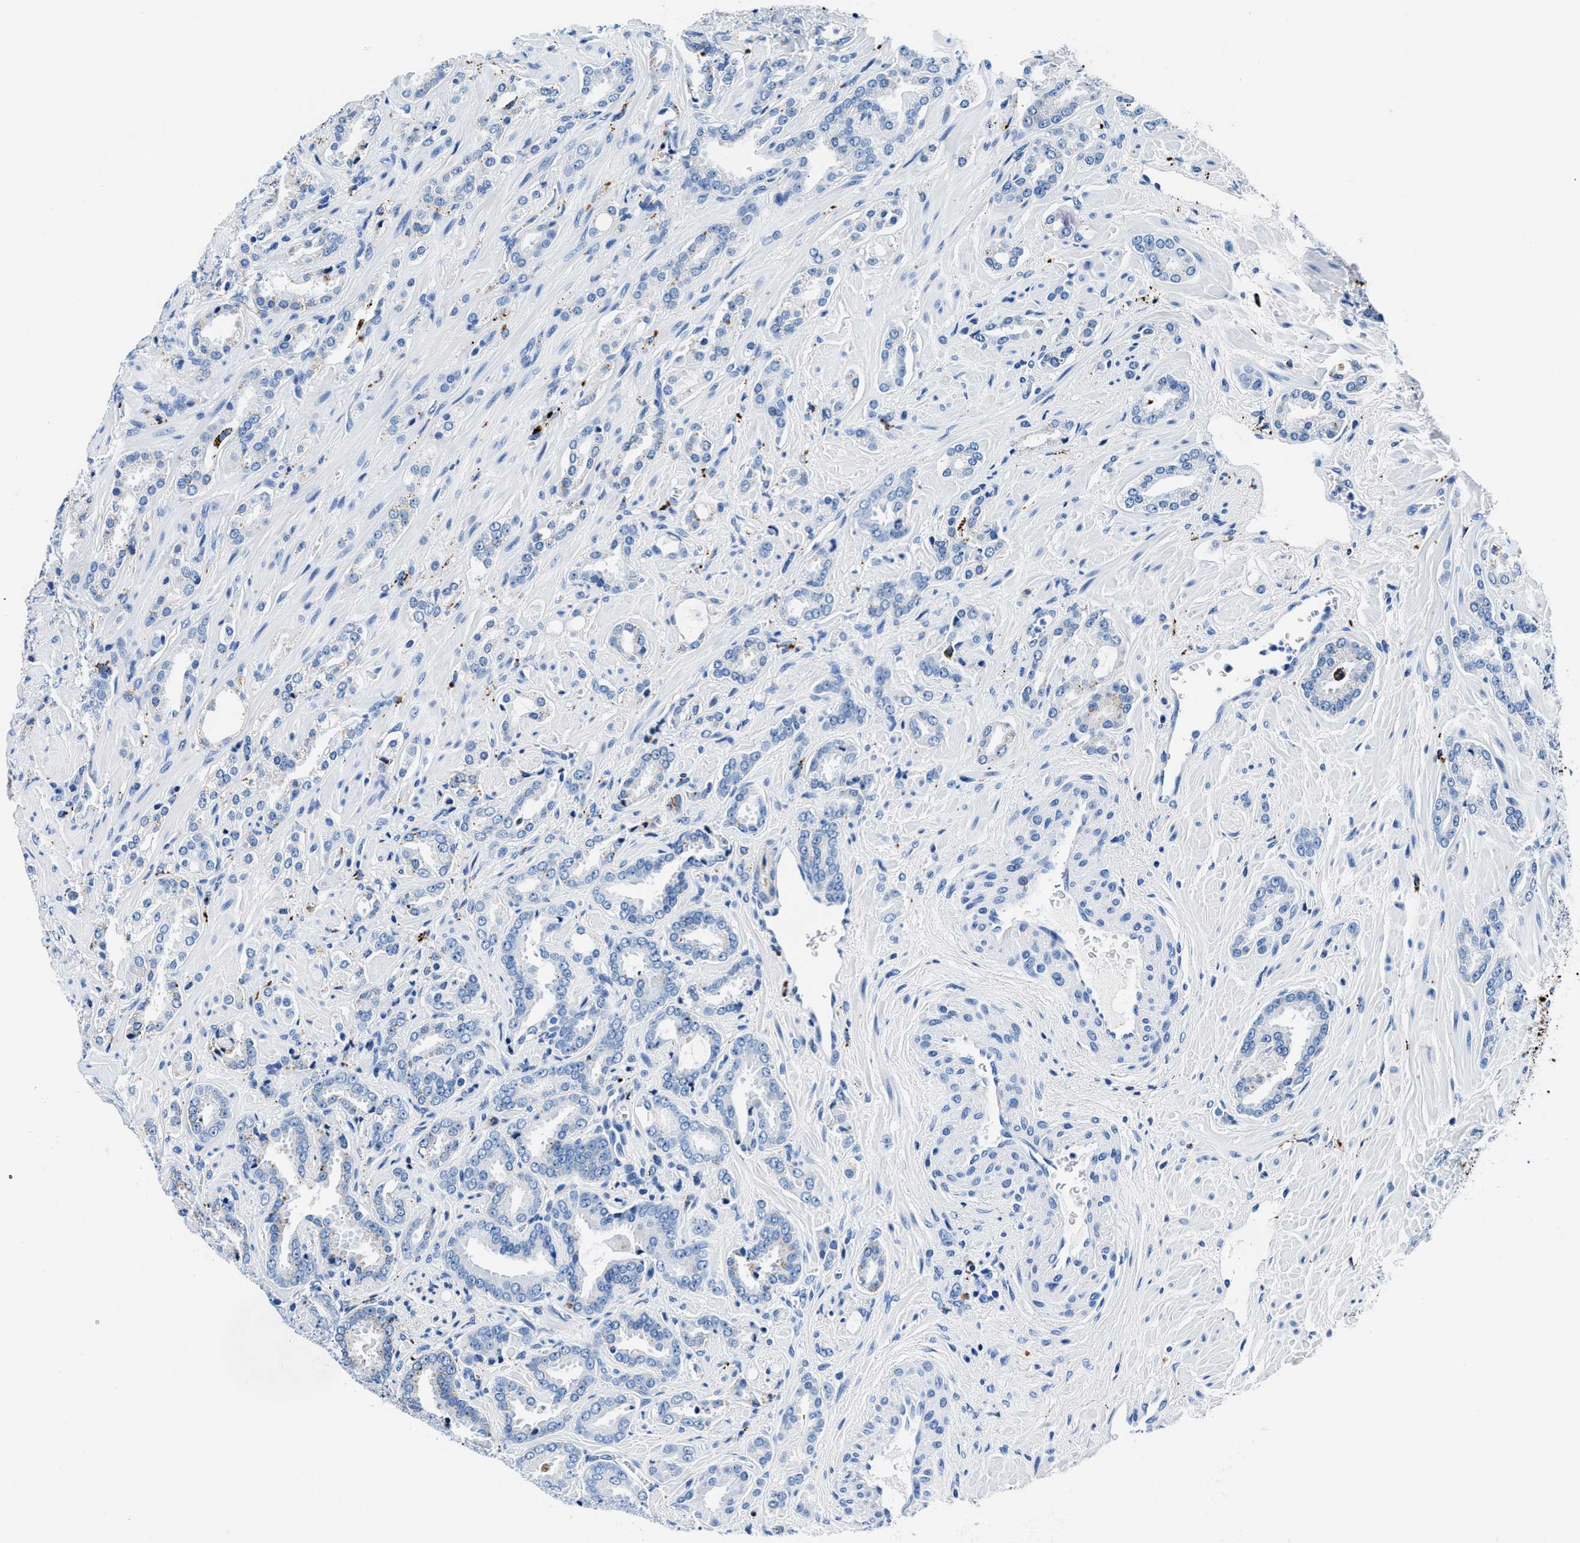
{"staining": {"intensity": "negative", "quantity": "none", "location": "none"}, "tissue": "prostate cancer", "cell_type": "Tumor cells", "image_type": "cancer", "snomed": [{"axis": "morphology", "description": "Adenocarcinoma, High grade"}, {"axis": "topography", "description": "Prostate"}], "caption": "Tumor cells show no significant positivity in high-grade adenocarcinoma (prostate).", "gene": "OR14K1", "patient": {"sex": "male", "age": 64}}